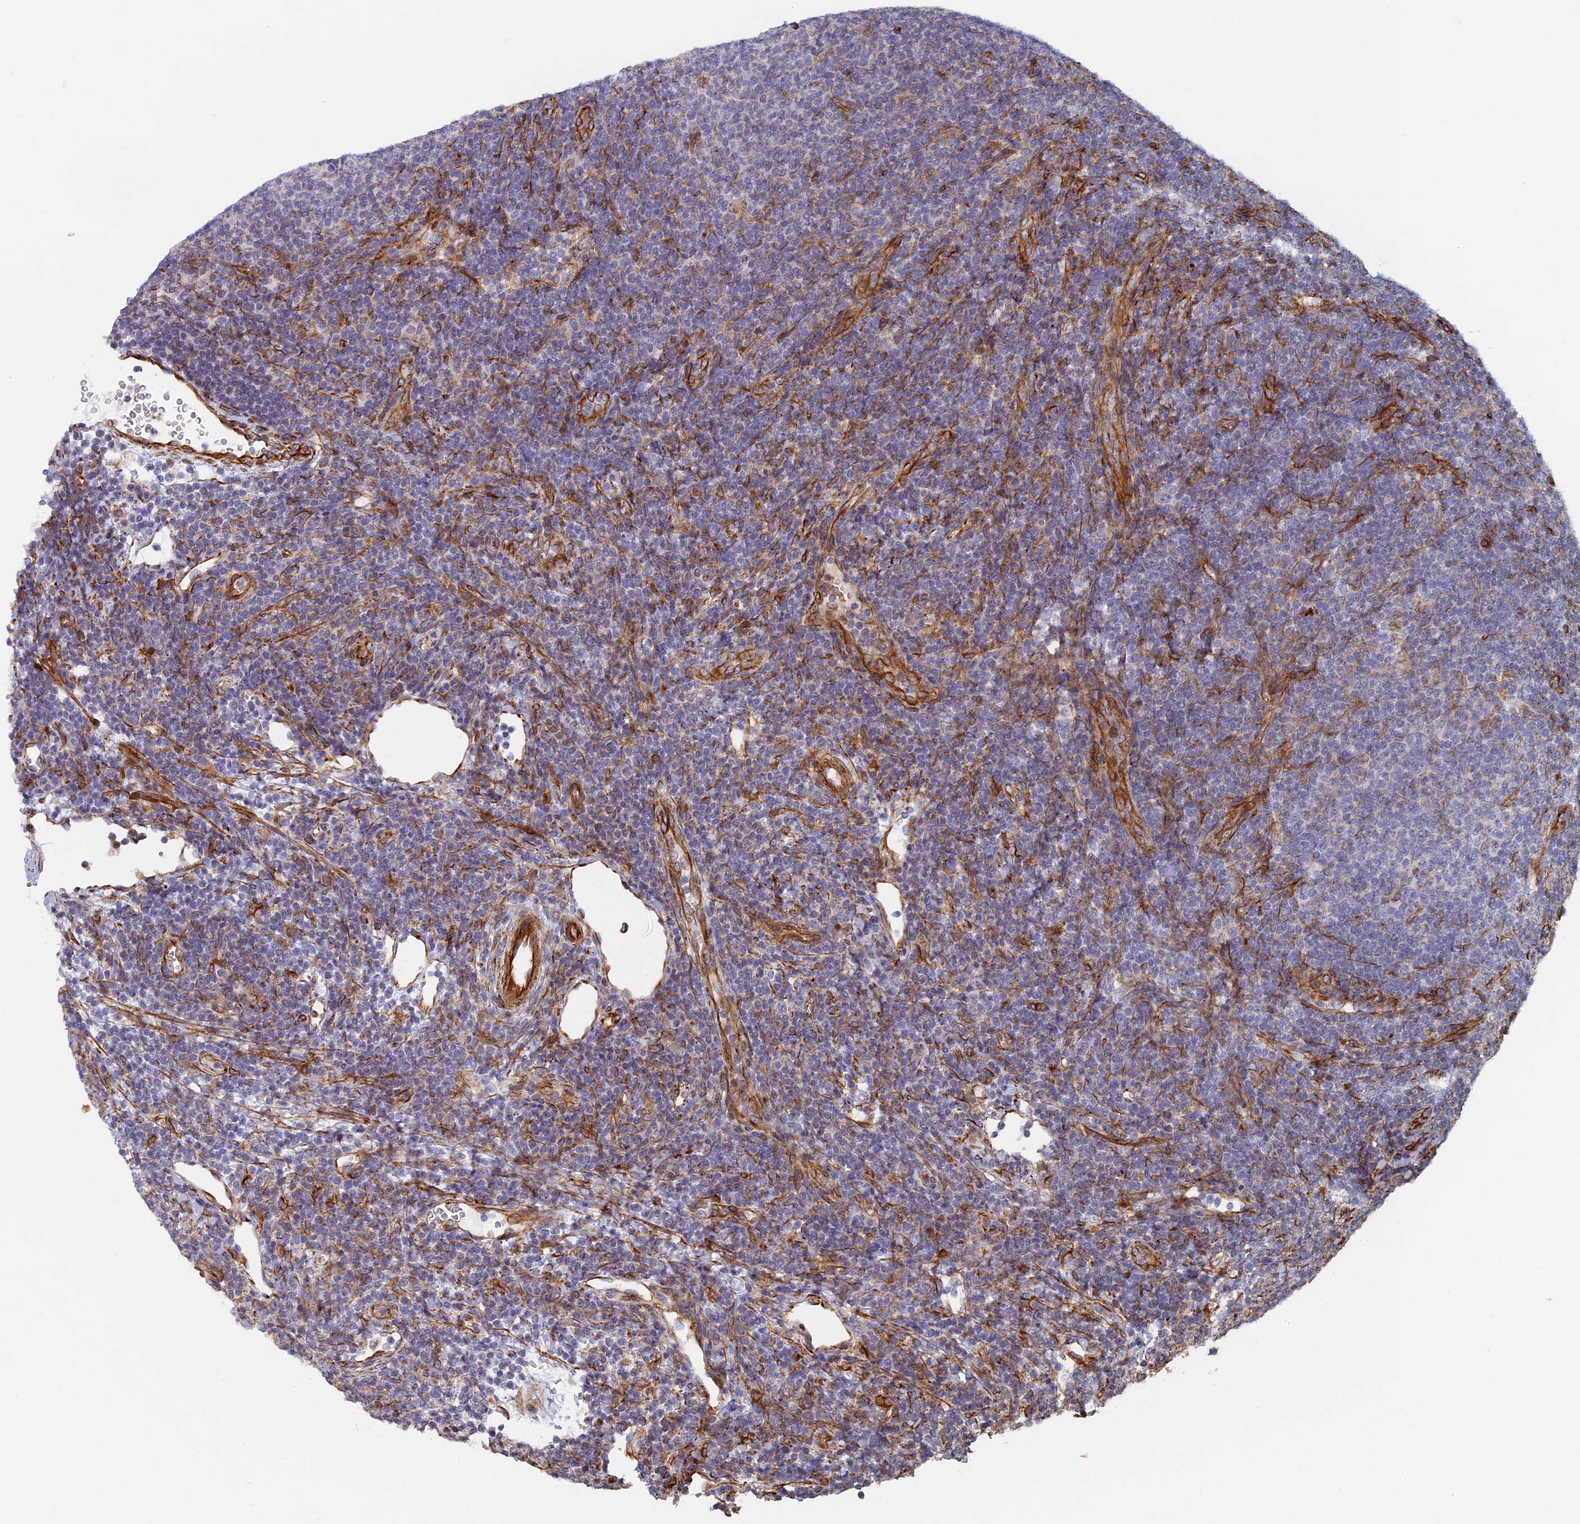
{"staining": {"intensity": "negative", "quantity": "none", "location": "none"}, "tissue": "lymphoma", "cell_type": "Tumor cells", "image_type": "cancer", "snomed": [{"axis": "morphology", "description": "Malignant lymphoma, non-Hodgkin's type, Low grade"}, {"axis": "topography", "description": "Lymph node"}], "caption": "Image shows no significant protein expression in tumor cells of malignant lymphoma, non-Hodgkin's type (low-grade).", "gene": "ABCB10", "patient": {"sex": "male", "age": 66}}